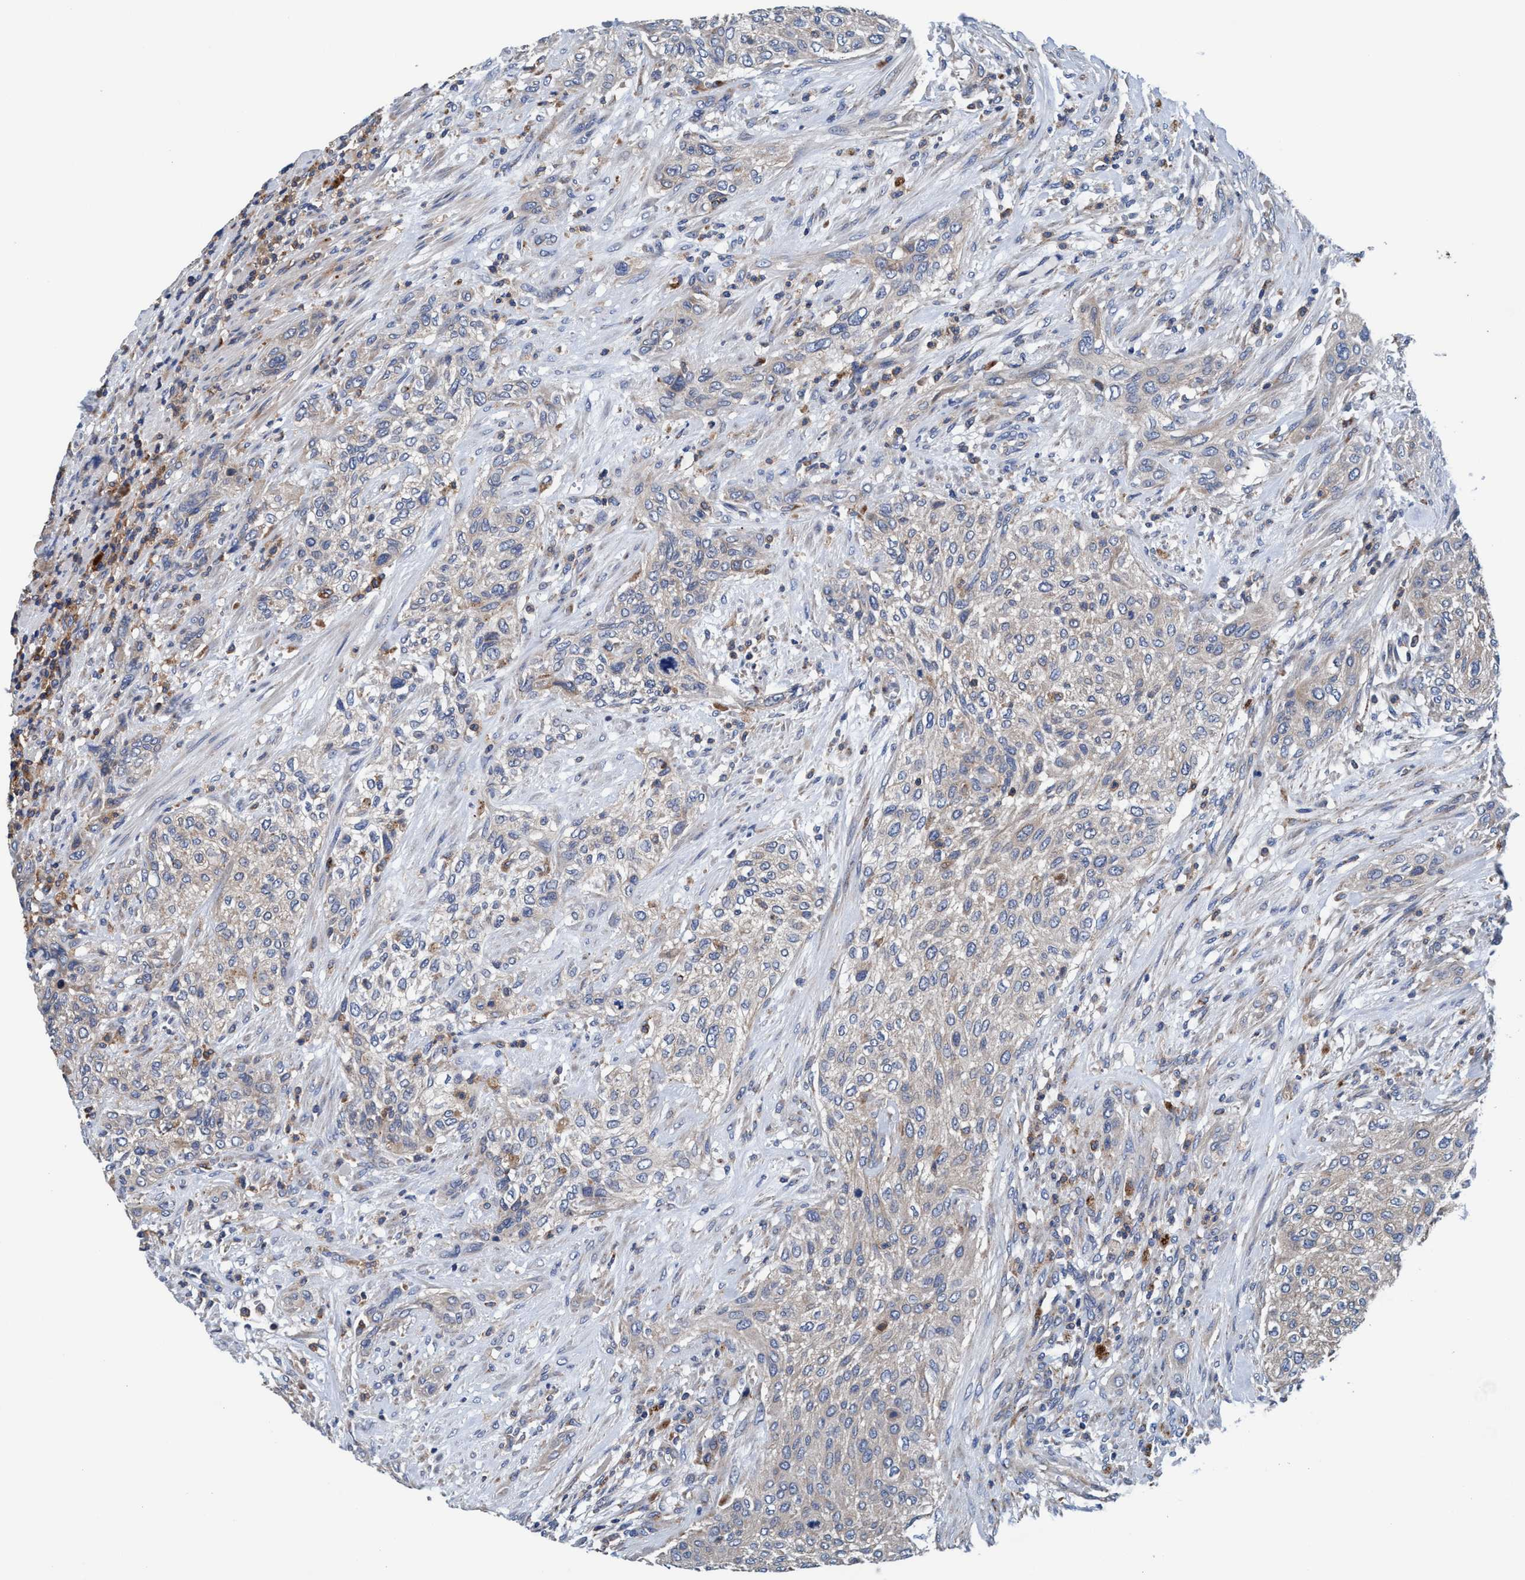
{"staining": {"intensity": "weak", "quantity": "25%-75%", "location": "cytoplasmic/membranous"}, "tissue": "urothelial cancer", "cell_type": "Tumor cells", "image_type": "cancer", "snomed": [{"axis": "morphology", "description": "Urothelial carcinoma, Low grade"}, {"axis": "morphology", "description": "Urothelial carcinoma, High grade"}, {"axis": "topography", "description": "Urinary bladder"}], "caption": "This photomicrograph reveals urothelial cancer stained with immunohistochemistry (IHC) to label a protein in brown. The cytoplasmic/membranous of tumor cells show weak positivity for the protein. Nuclei are counter-stained blue.", "gene": "ENDOG", "patient": {"sex": "male", "age": 35}}